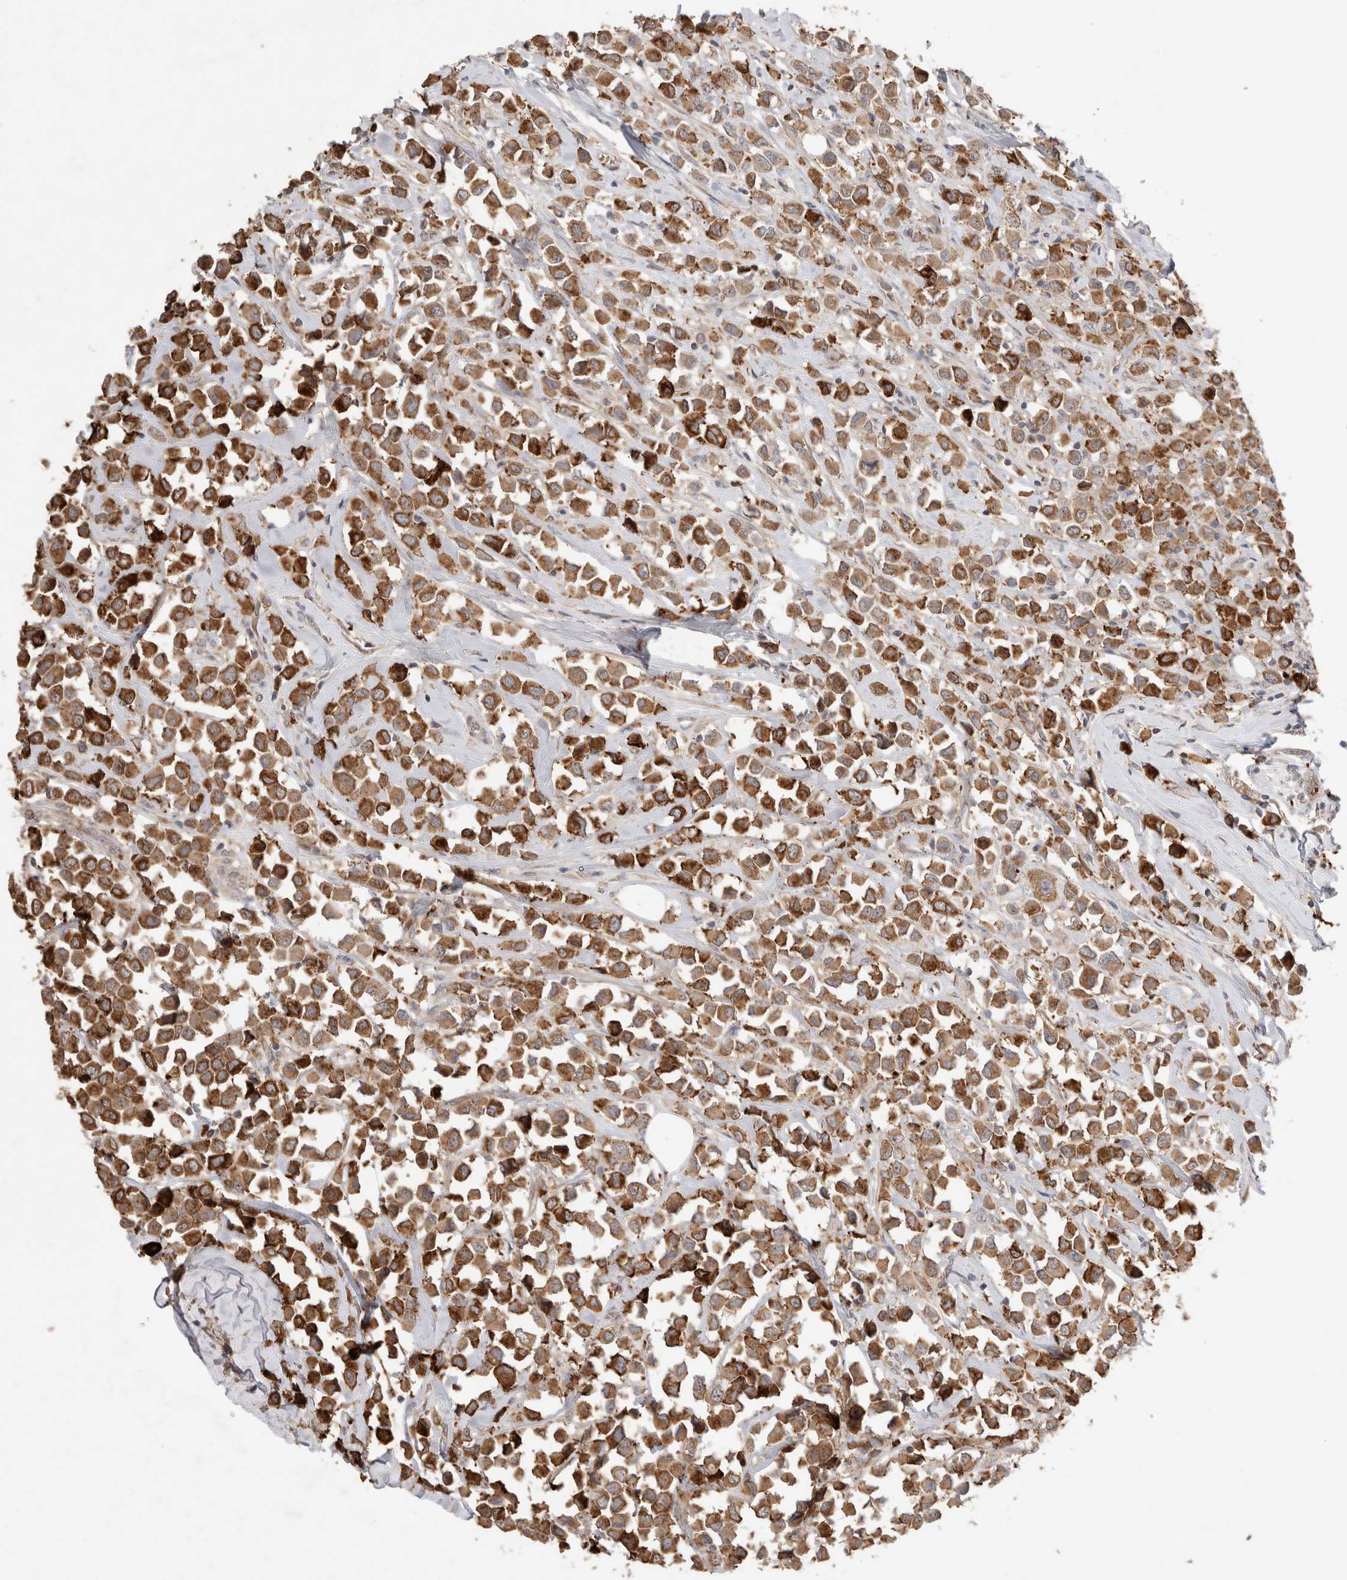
{"staining": {"intensity": "strong", "quantity": ">75%", "location": "cytoplasmic/membranous"}, "tissue": "breast cancer", "cell_type": "Tumor cells", "image_type": "cancer", "snomed": [{"axis": "morphology", "description": "Duct carcinoma"}, {"axis": "topography", "description": "Breast"}], "caption": "Immunohistochemical staining of human breast cancer (intraductal carcinoma) shows high levels of strong cytoplasmic/membranous staining in about >75% of tumor cells.", "gene": "FAM221A", "patient": {"sex": "female", "age": 61}}